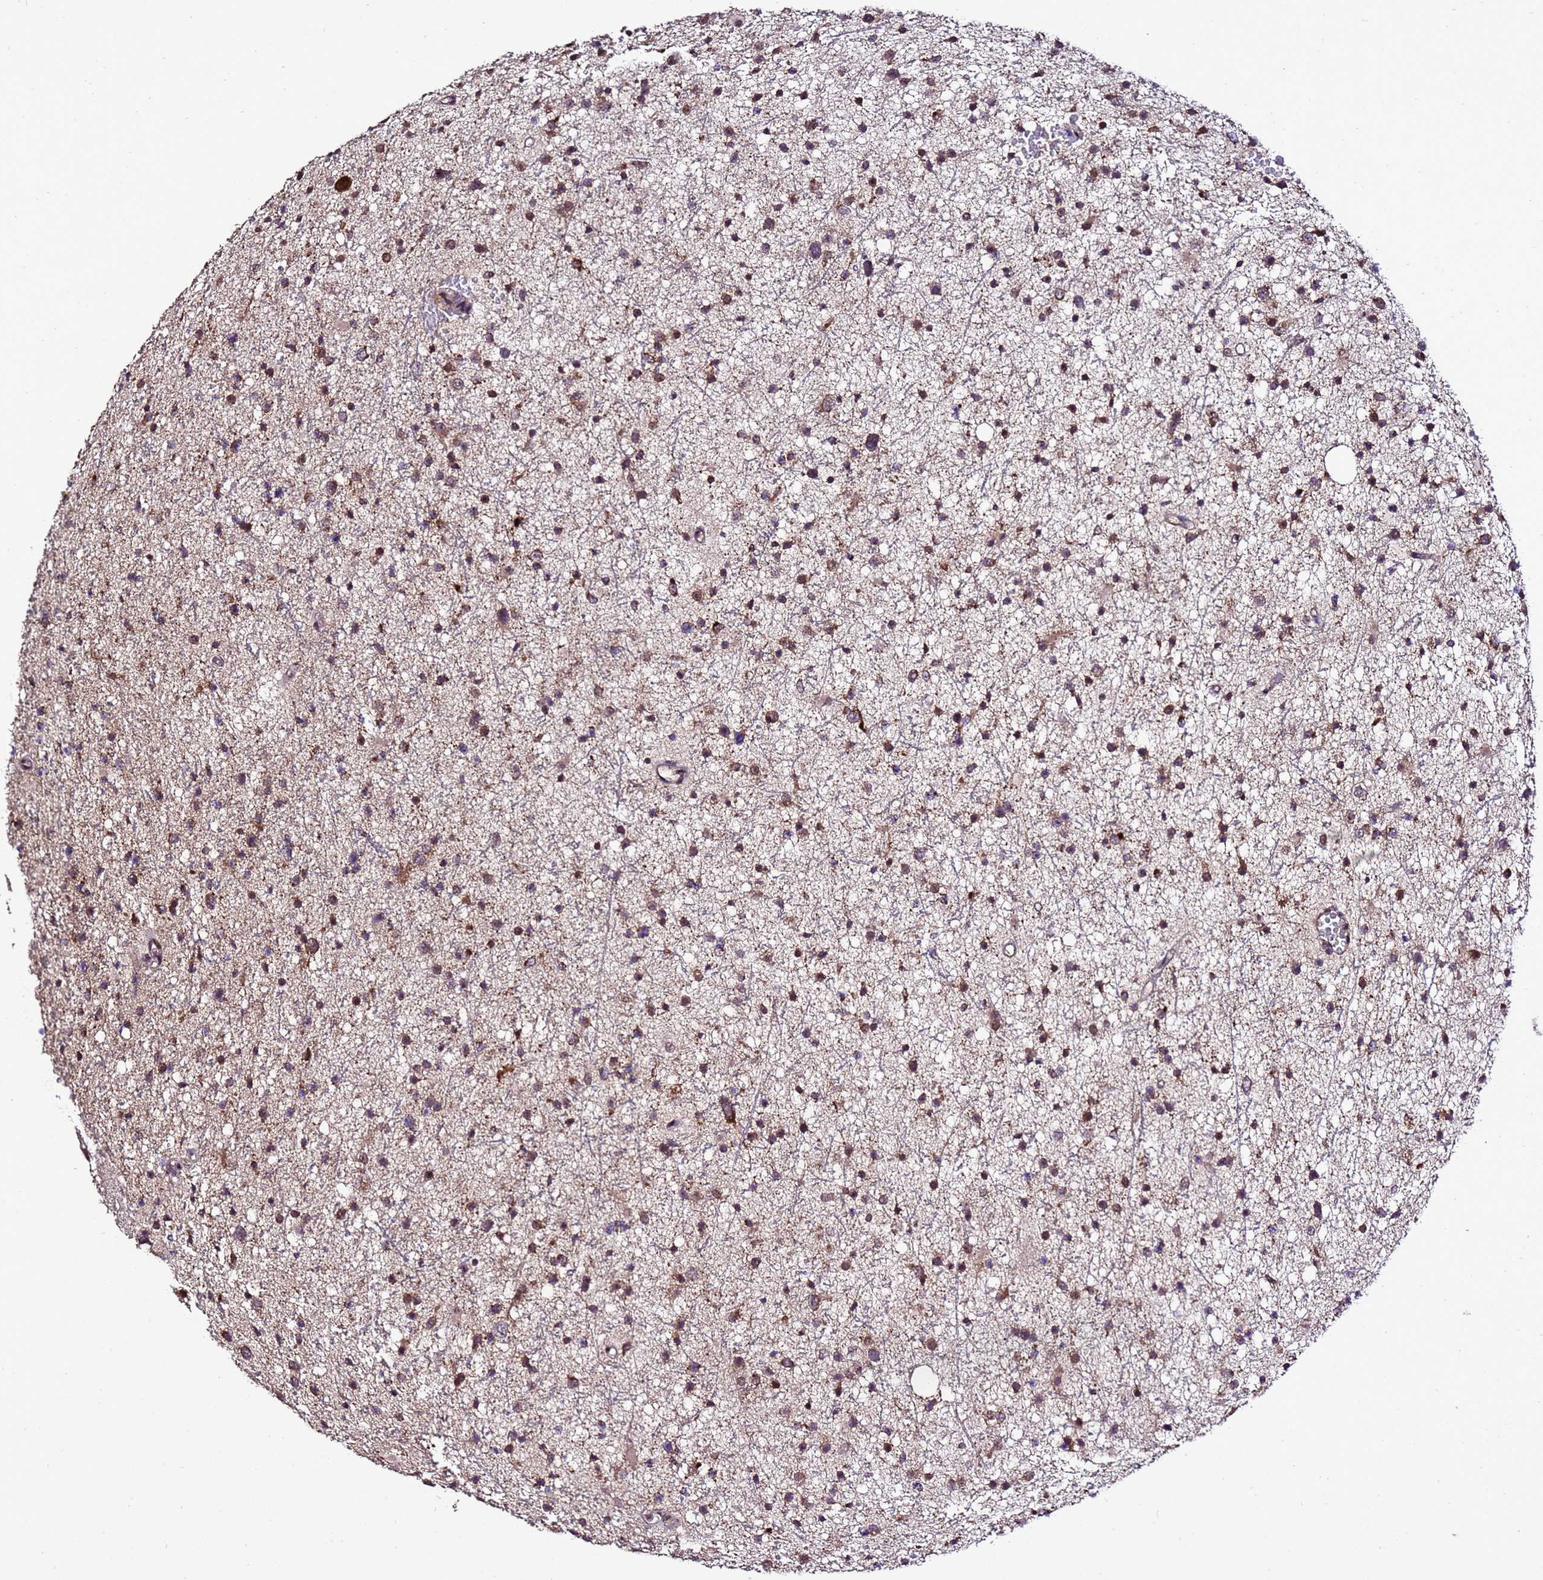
{"staining": {"intensity": "moderate", "quantity": ">75%", "location": "cytoplasmic/membranous"}, "tissue": "glioma", "cell_type": "Tumor cells", "image_type": "cancer", "snomed": [{"axis": "morphology", "description": "Glioma, malignant, Low grade"}, {"axis": "topography", "description": "Cerebral cortex"}], "caption": "IHC histopathology image of human glioma stained for a protein (brown), which displays medium levels of moderate cytoplasmic/membranous positivity in approximately >75% of tumor cells.", "gene": "ZNF329", "patient": {"sex": "female", "age": 39}}